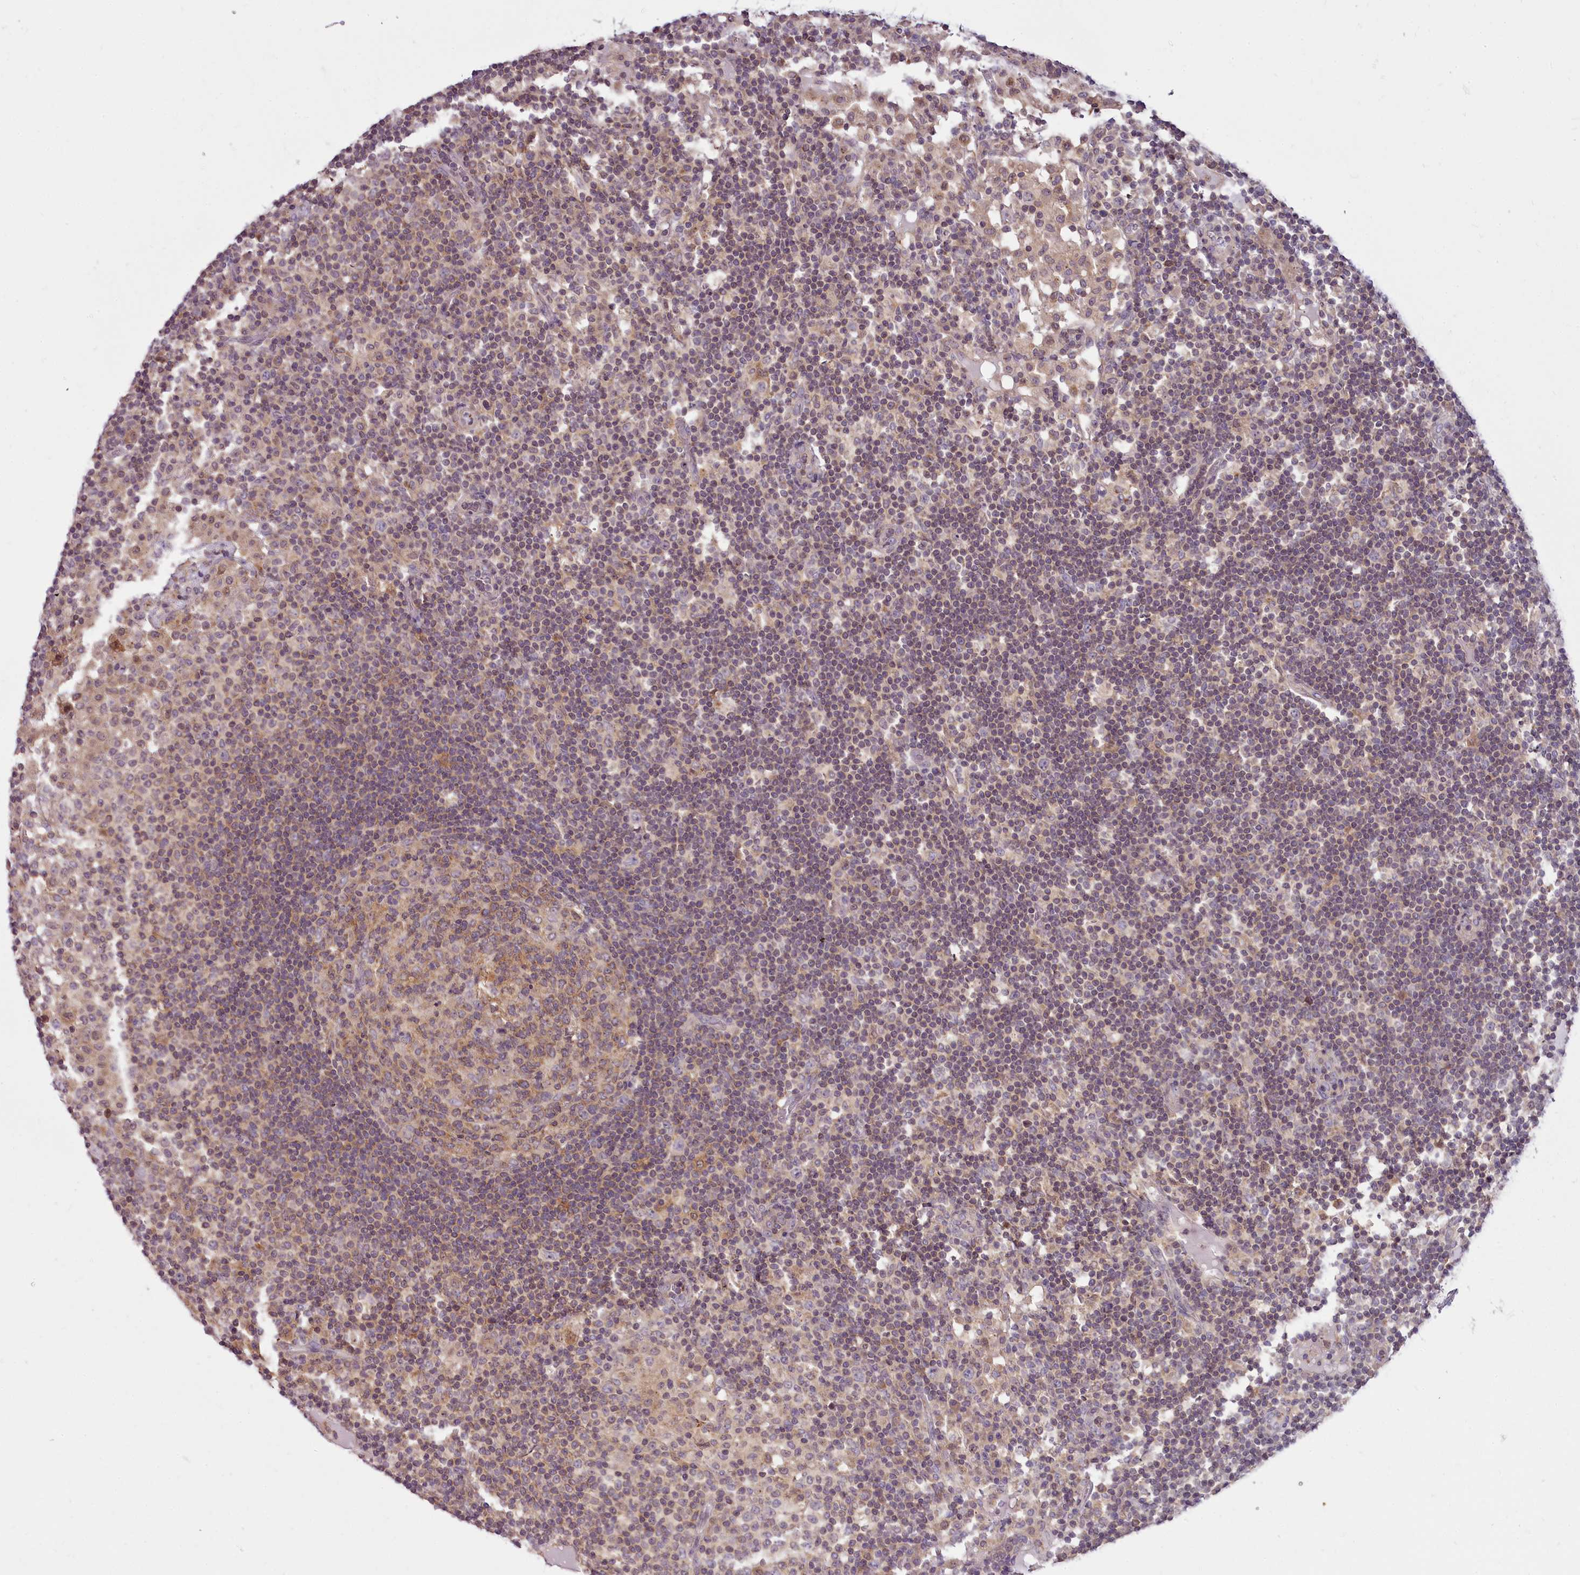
{"staining": {"intensity": "moderate", "quantity": "25%-75%", "location": "cytoplasmic/membranous"}, "tissue": "lymph node", "cell_type": "Germinal center cells", "image_type": "normal", "snomed": [{"axis": "morphology", "description": "Normal tissue, NOS"}, {"axis": "topography", "description": "Lymph node"}], "caption": "DAB (3,3'-diaminobenzidine) immunohistochemical staining of benign lymph node exhibits moderate cytoplasmic/membranous protein expression in approximately 25%-75% of germinal center cells.", "gene": "CAPN7", "patient": {"sex": "female", "age": 53}}